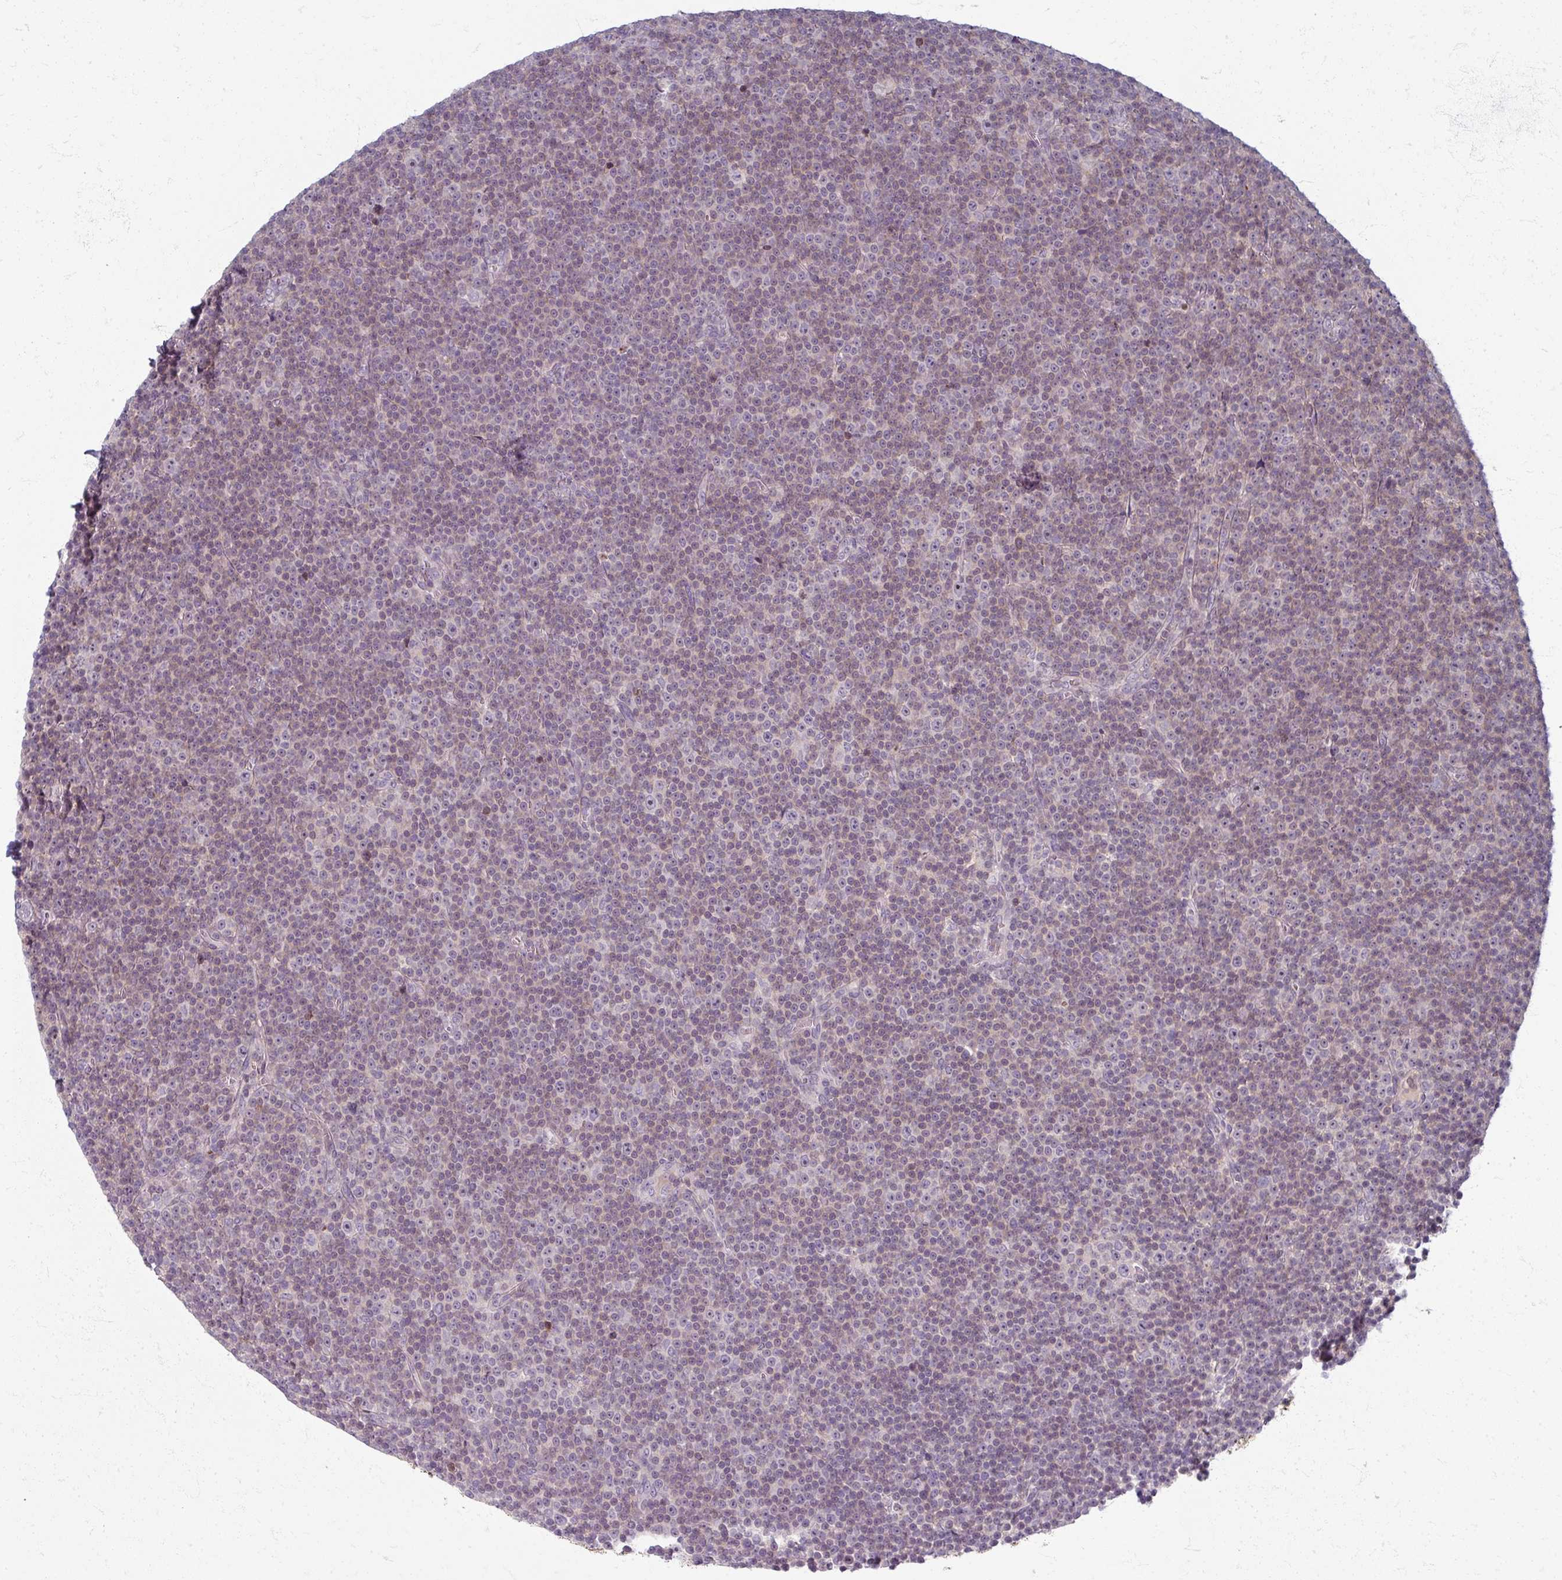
{"staining": {"intensity": "weak", "quantity": "<25%", "location": "cytoplasmic/membranous"}, "tissue": "lymphoma", "cell_type": "Tumor cells", "image_type": "cancer", "snomed": [{"axis": "morphology", "description": "Malignant lymphoma, non-Hodgkin's type, Low grade"}, {"axis": "topography", "description": "Lymph node"}], "caption": "There is no significant staining in tumor cells of lymphoma. (DAB IHC visualized using brightfield microscopy, high magnification).", "gene": "TTLL7", "patient": {"sex": "female", "age": 67}}